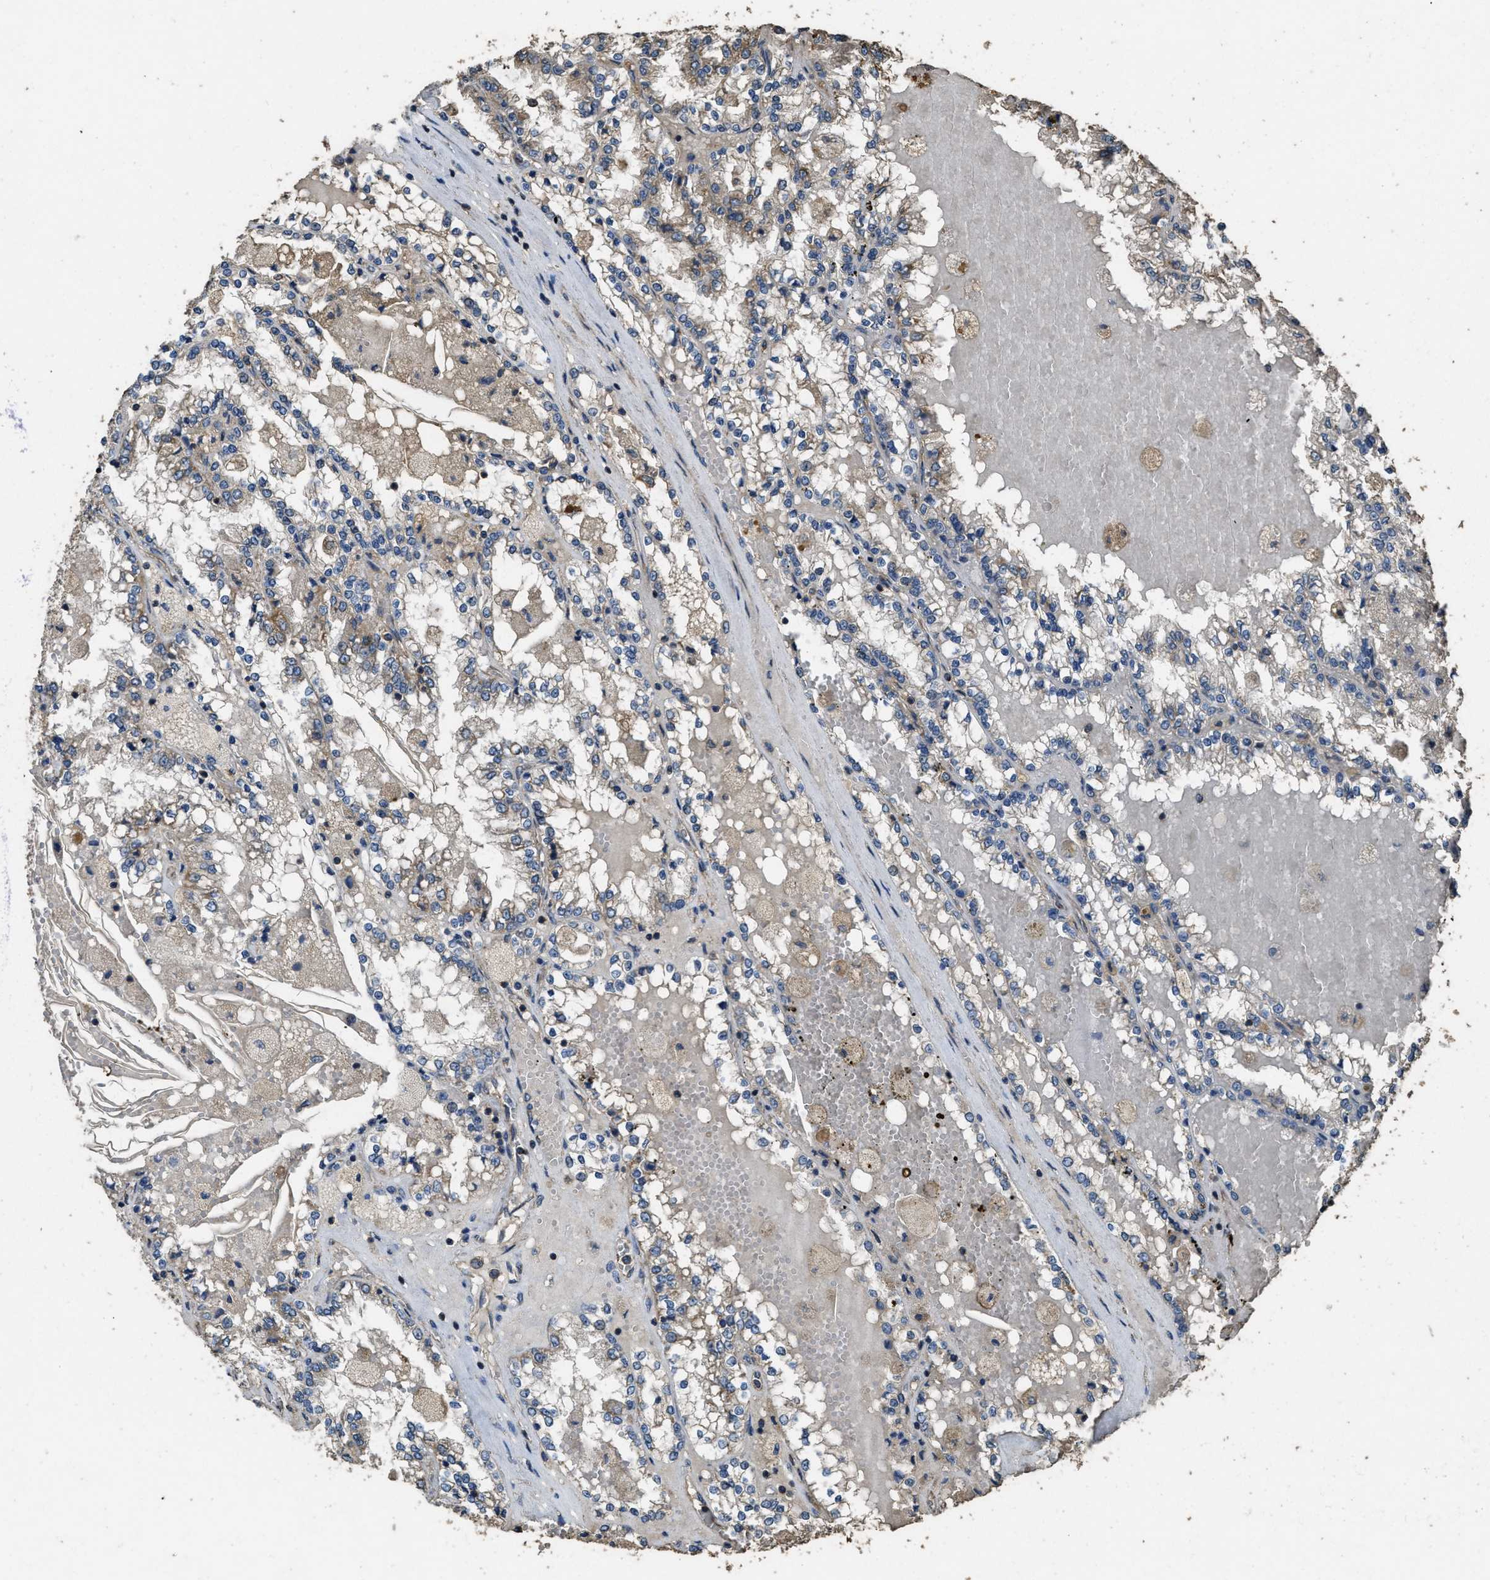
{"staining": {"intensity": "moderate", "quantity": "<25%", "location": "cytoplasmic/membranous"}, "tissue": "renal cancer", "cell_type": "Tumor cells", "image_type": "cancer", "snomed": [{"axis": "morphology", "description": "Adenocarcinoma, NOS"}, {"axis": "topography", "description": "Kidney"}], "caption": "Immunohistochemistry (IHC) image of neoplastic tissue: human renal adenocarcinoma stained using IHC shows low levels of moderate protein expression localized specifically in the cytoplasmic/membranous of tumor cells, appearing as a cytoplasmic/membranous brown color.", "gene": "CYRIA", "patient": {"sex": "female", "age": 56}}